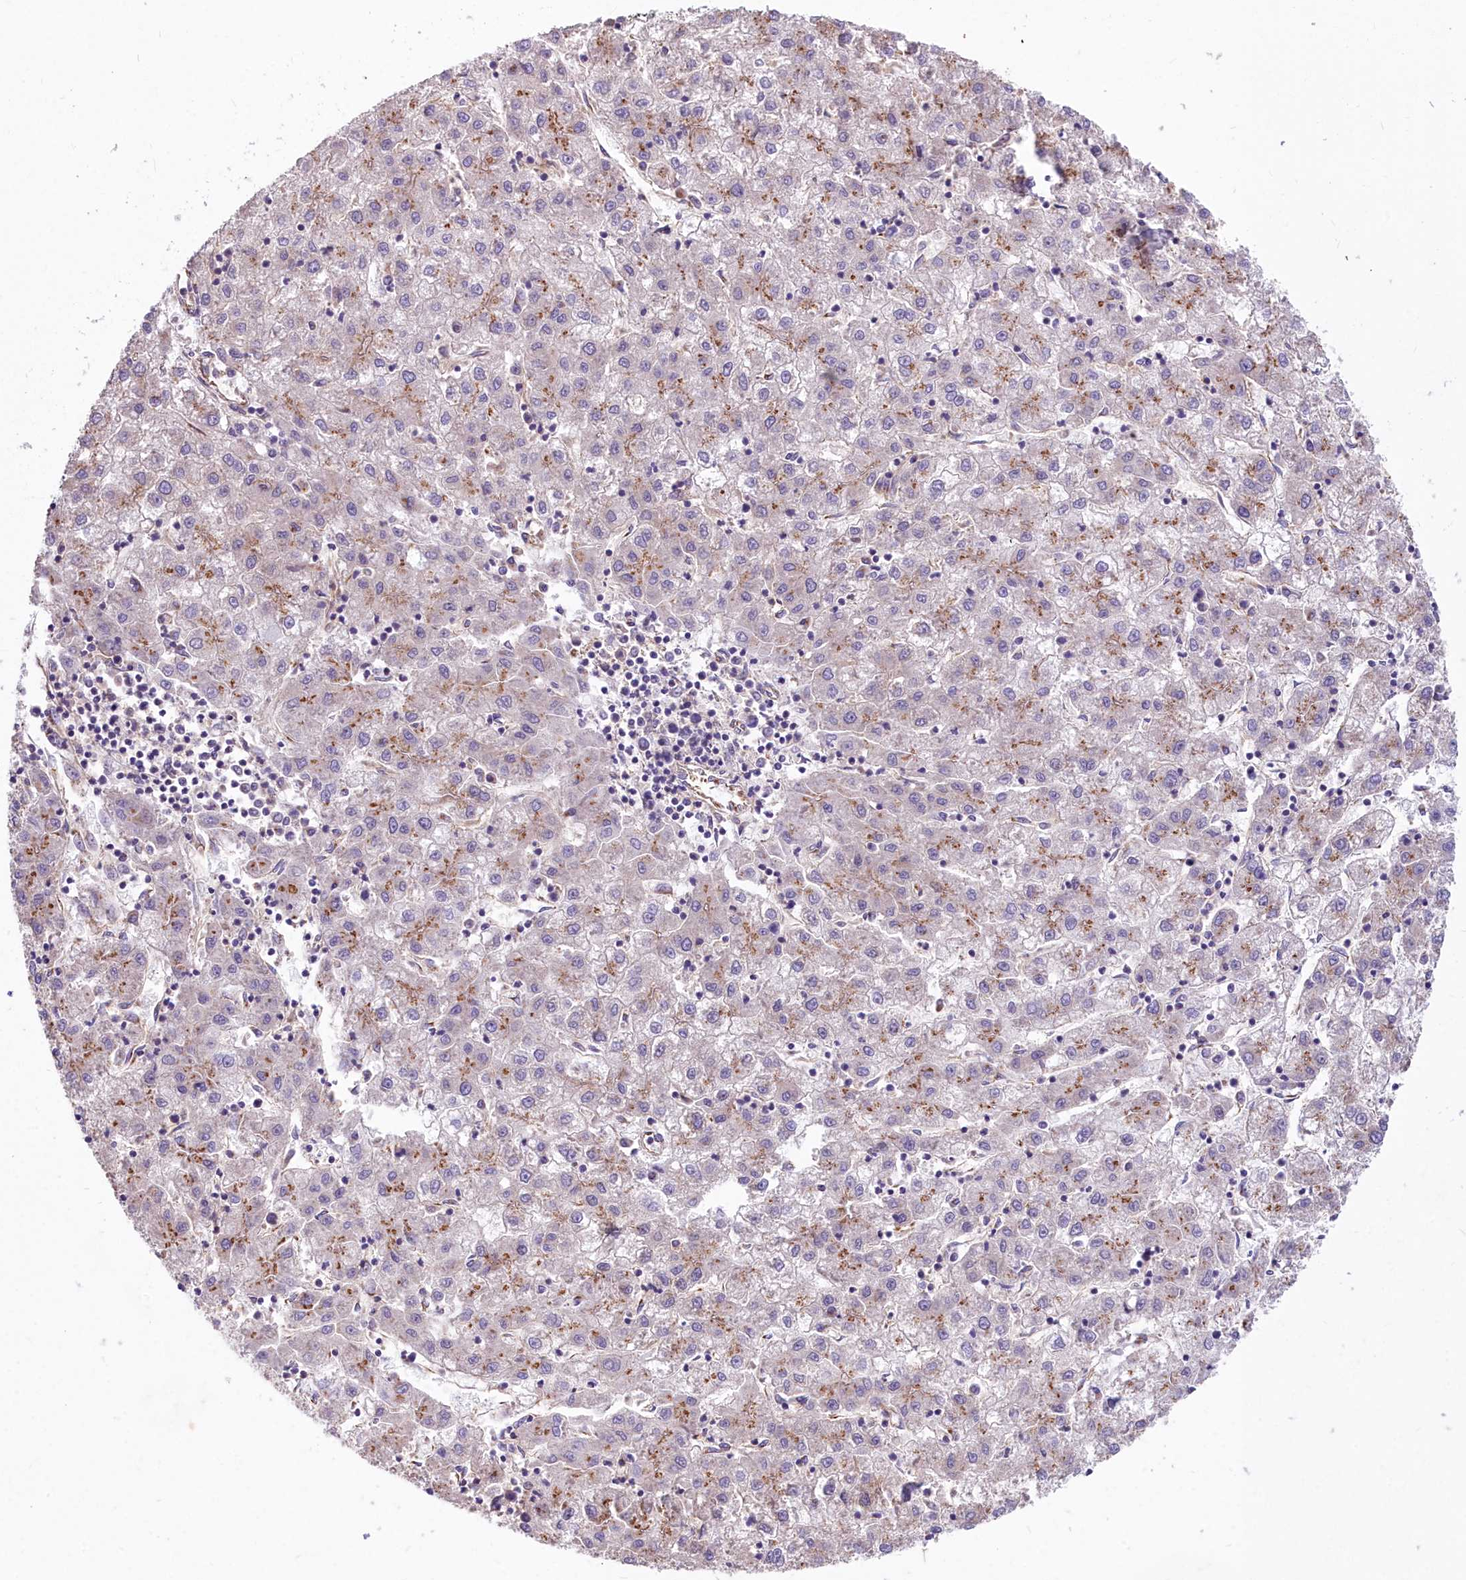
{"staining": {"intensity": "negative", "quantity": "none", "location": "none"}, "tissue": "liver cancer", "cell_type": "Tumor cells", "image_type": "cancer", "snomed": [{"axis": "morphology", "description": "Carcinoma, Hepatocellular, NOS"}, {"axis": "topography", "description": "Liver"}], "caption": "Protein analysis of liver cancer (hepatocellular carcinoma) exhibits no significant positivity in tumor cells. (DAB IHC, high magnification).", "gene": "DCTN3", "patient": {"sex": "male", "age": 72}}